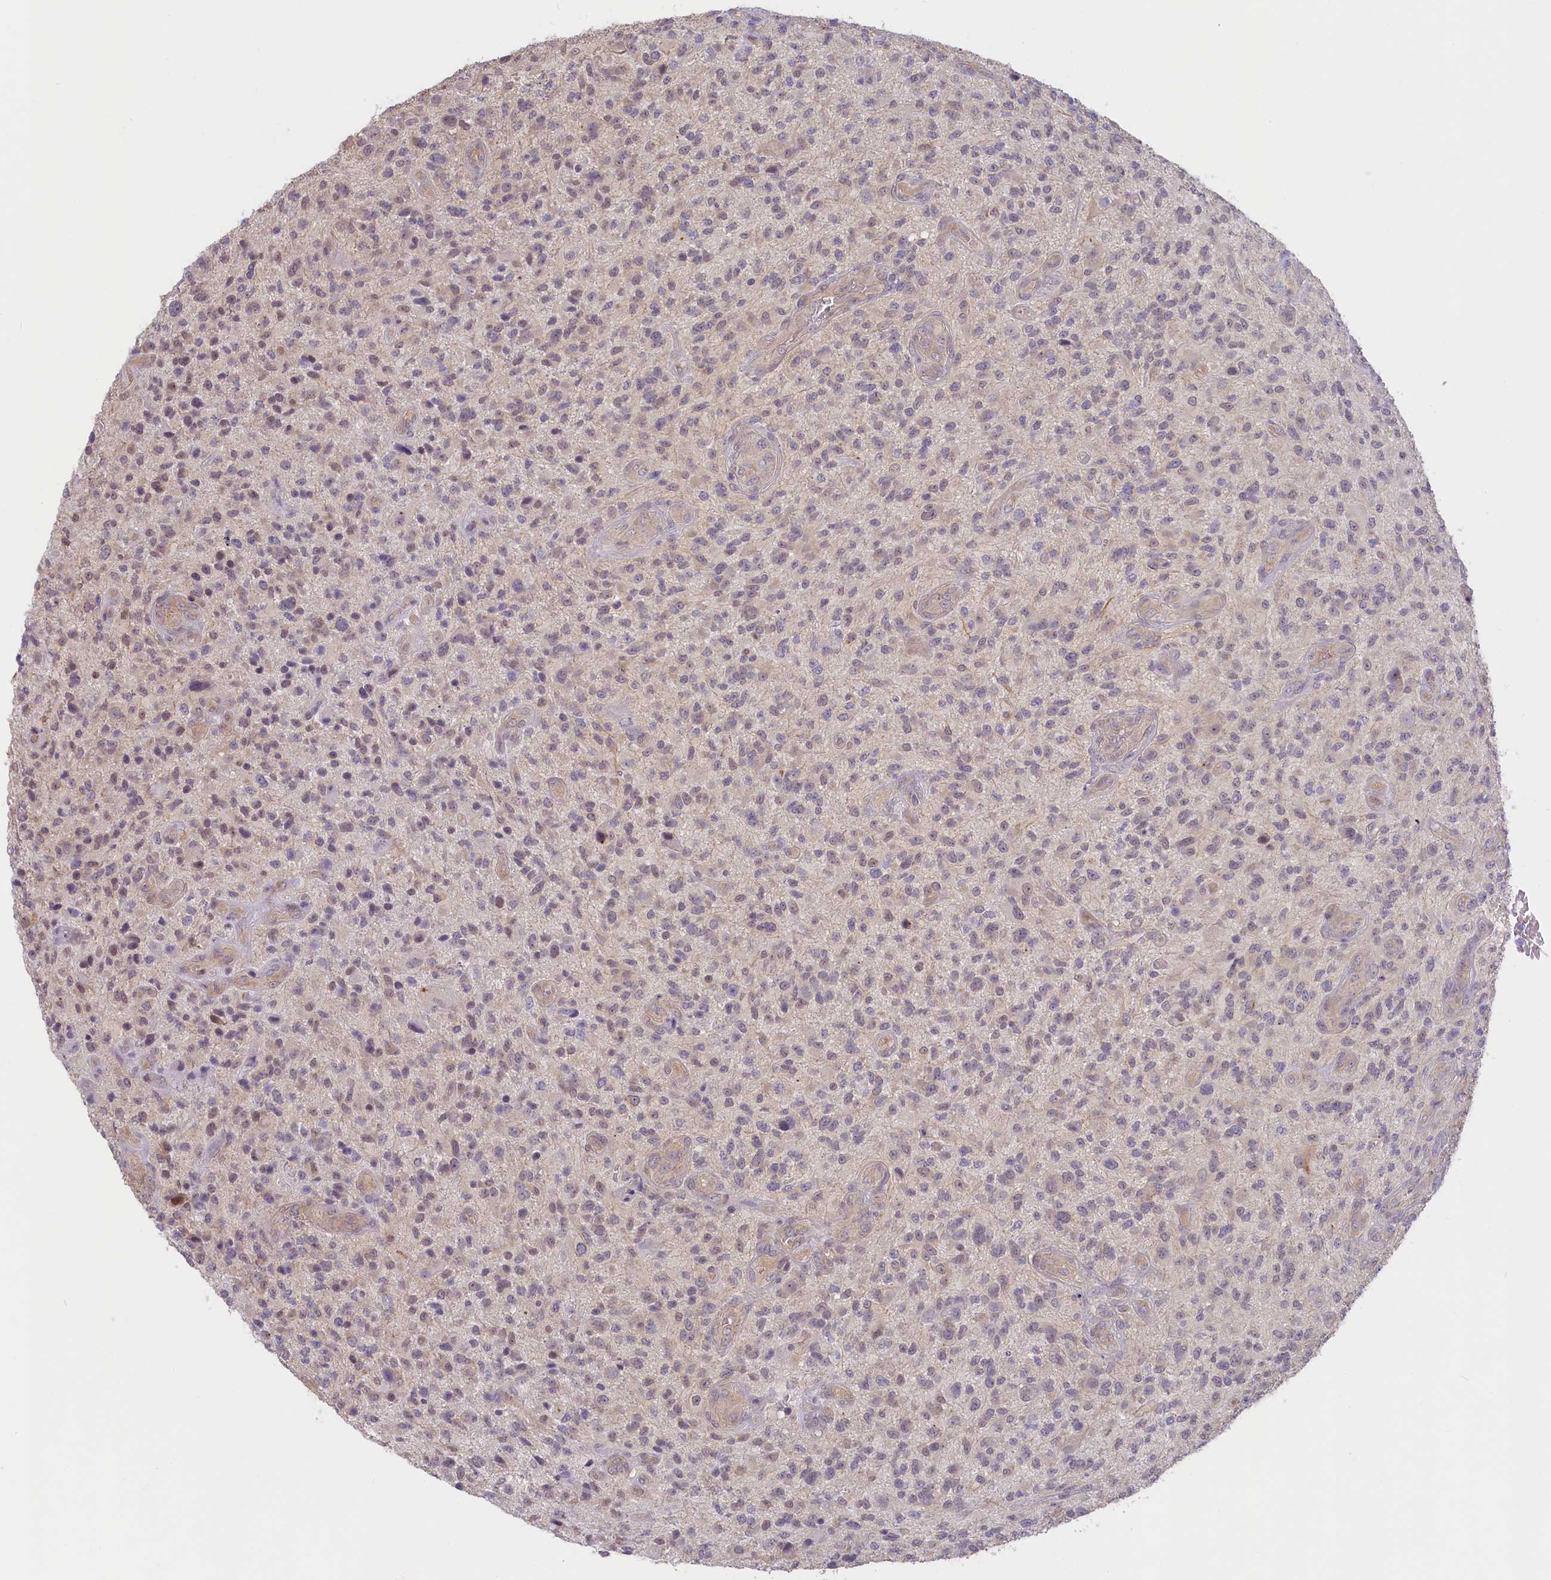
{"staining": {"intensity": "weak", "quantity": "25%-75%", "location": "cytoplasmic/membranous,nuclear"}, "tissue": "glioma", "cell_type": "Tumor cells", "image_type": "cancer", "snomed": [{"axis": "morphology", "description": "Glioma, malignant, High grade"}, {"axis": "topography", "description": "Brain"}], "caption": "IHC of malignant glioma (high-grade) exhibits low levels of weak cytoplasmic/membranous and nuclear staining in about 25%-75% of tumor cells. (IHC, brightfield microscopy, high magnification).", "gene": "C19orf44", "patient": {"sex": "male", "age": 47}}